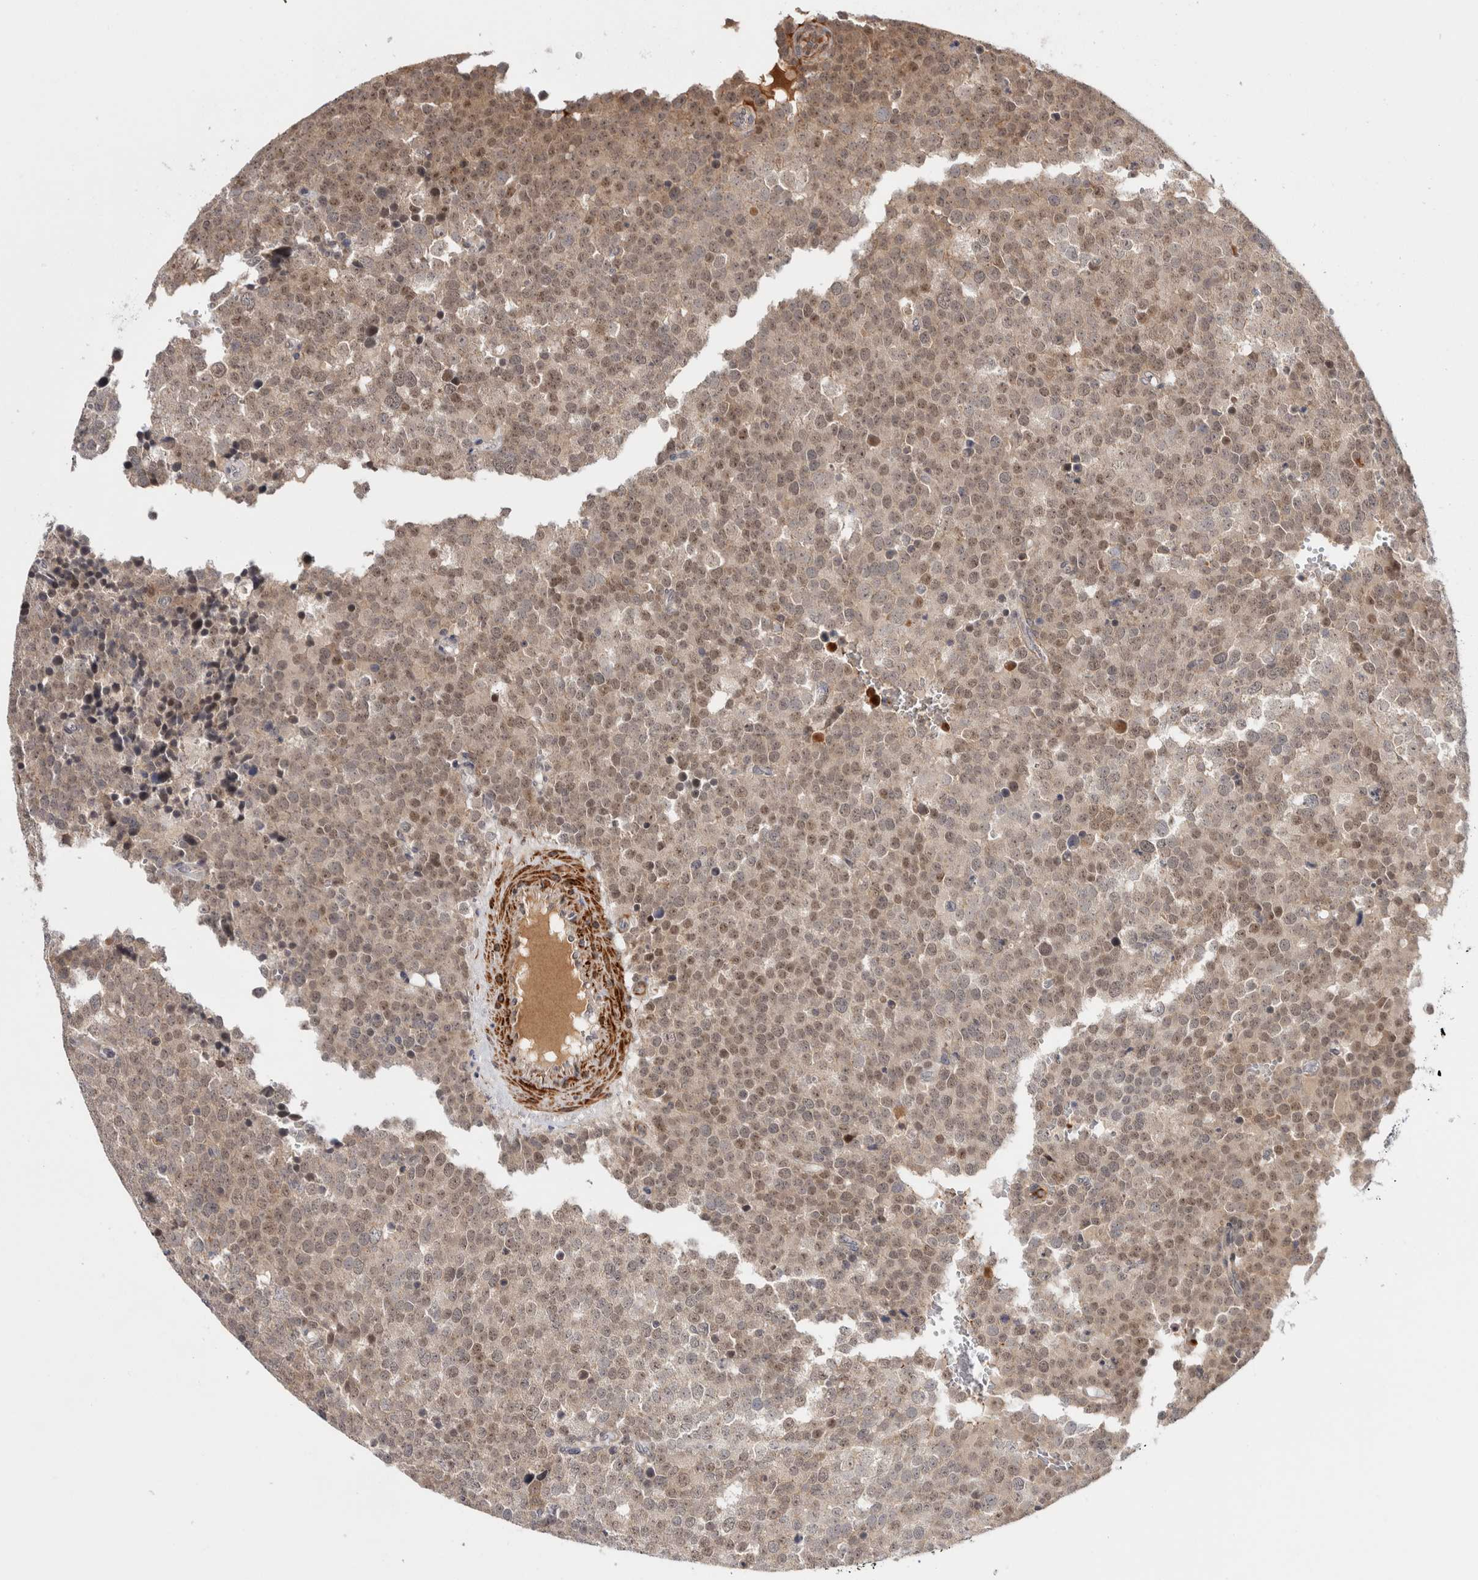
{"staining": {"intensity": "weak", "quantity": ">75%", "location": "cytoplasmic/membranous,nuclear"}, "tissue": "testis cancer", "cell_type": "Tumor cells", "image_type": "cancer", "snomed": [{"axis": "morphology", "description": "Seminoma, NOS"}, {"axis": "topography", "description": "Testis"}], "caption": "Testis cancer (seminoma) tissue demonstrates weak cytoplasmic/membranous and nuclear staining in about >75% of tumor cells, visualized by immunohistochemistry.", "gene": "ZNF318", "patient": {"sex": "male", "age": 71}}